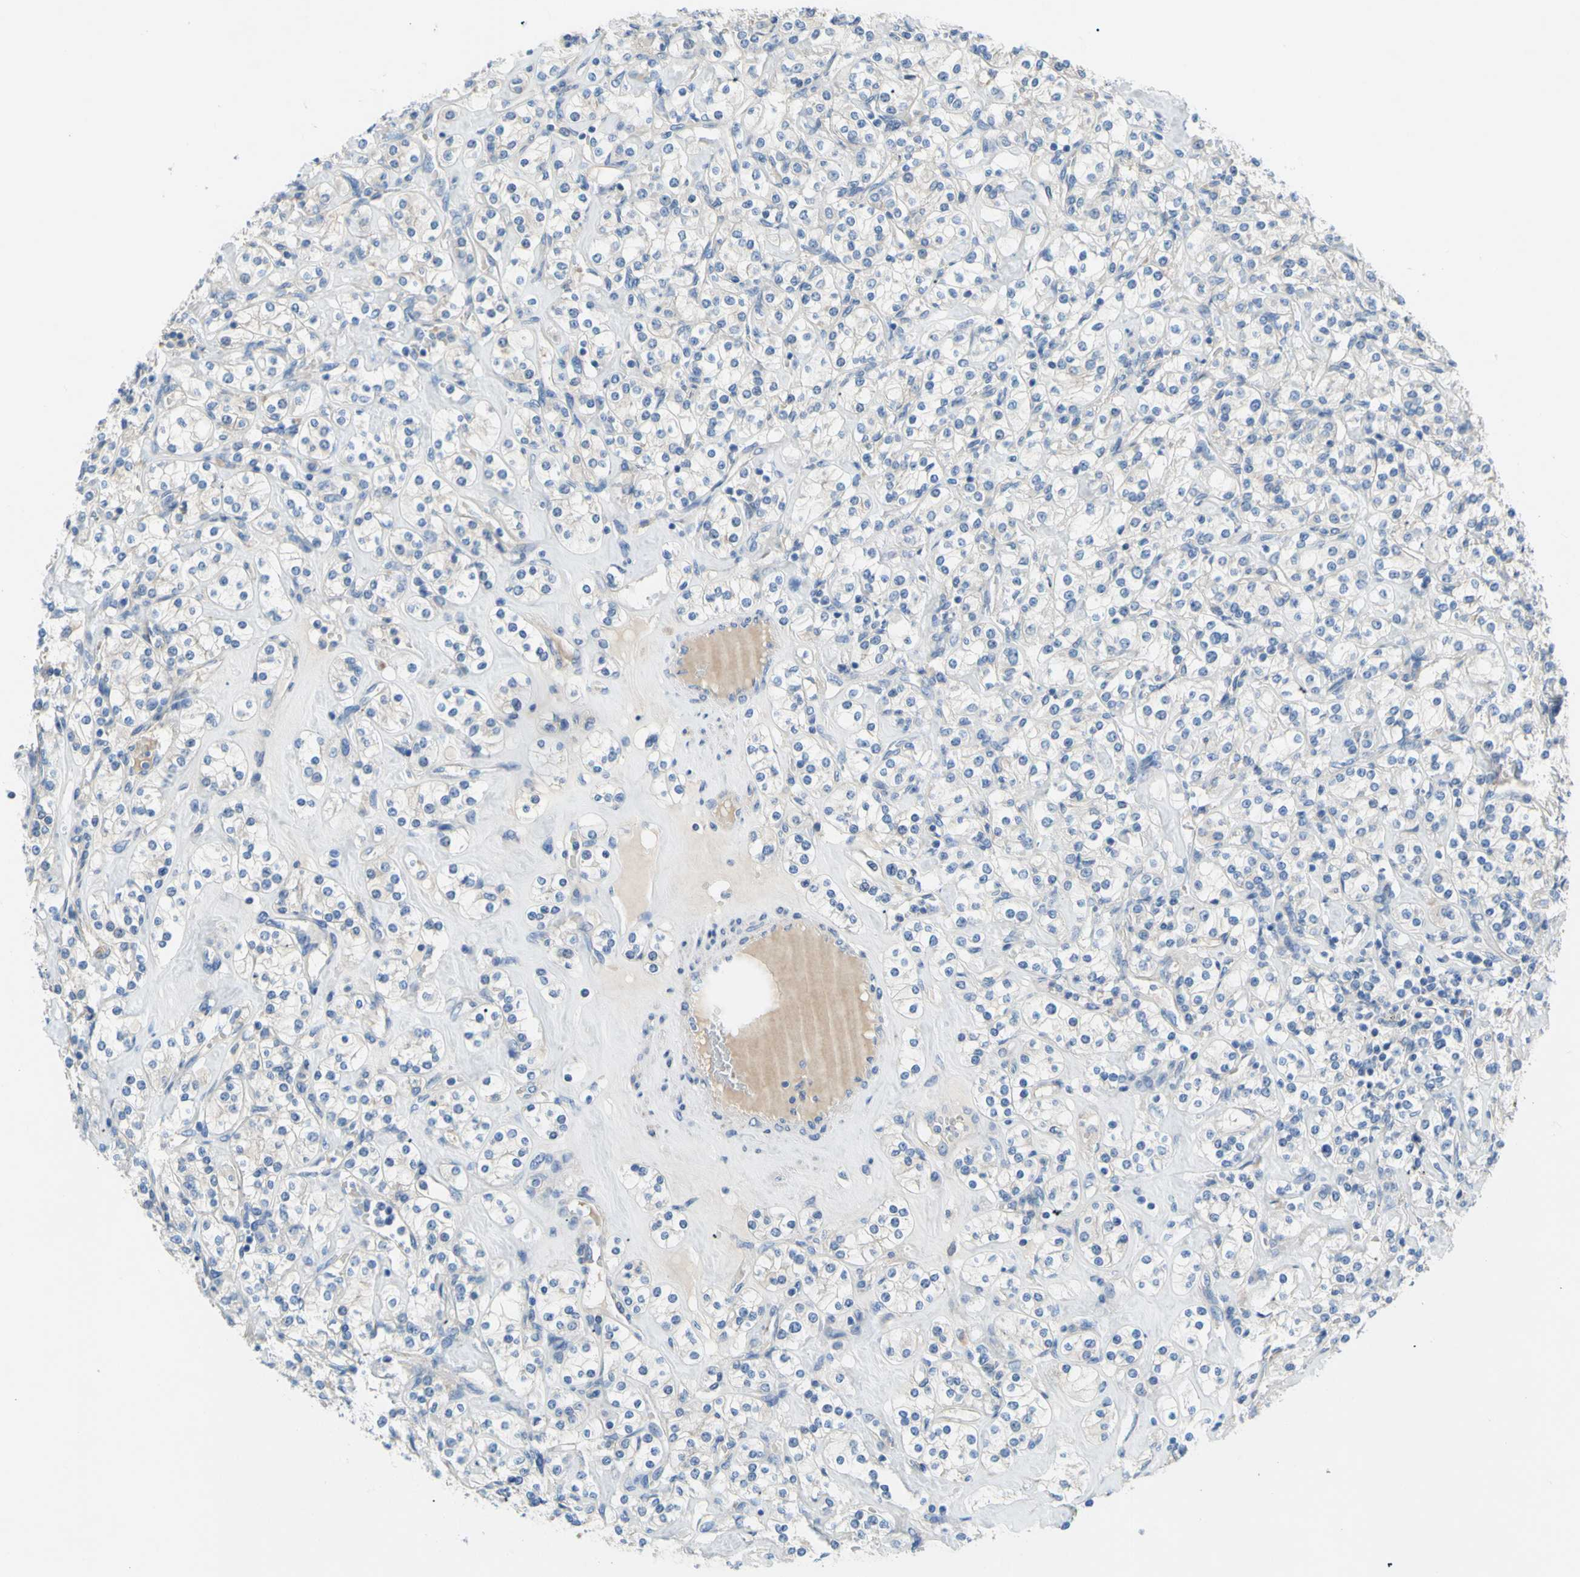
{"staining": {"intensity": "negative", "quantity": "none", "location": "none"}, "tissue": "renal cancer", "cell_type": "Tumor cells", "image_type": "cancer", "snomed": [{"axis": "morphology", "description": "Adenocarcinoma, NOS"}, {"axis": "topography", "description": "Kidney"}], "caption": "This is a micrograph of immunohistochemistry (IHC) staining of renal cancer (adenocarcinoma), which shows no positivity in tumor cells. The staining was performed using DAB to visualize the protein expression in brown, while the nuclei were stained in blue with hematoxylin (Magnification: 20x).", "gene": "TMEM59L", "patient": {"sex": "male", "age": 77}}